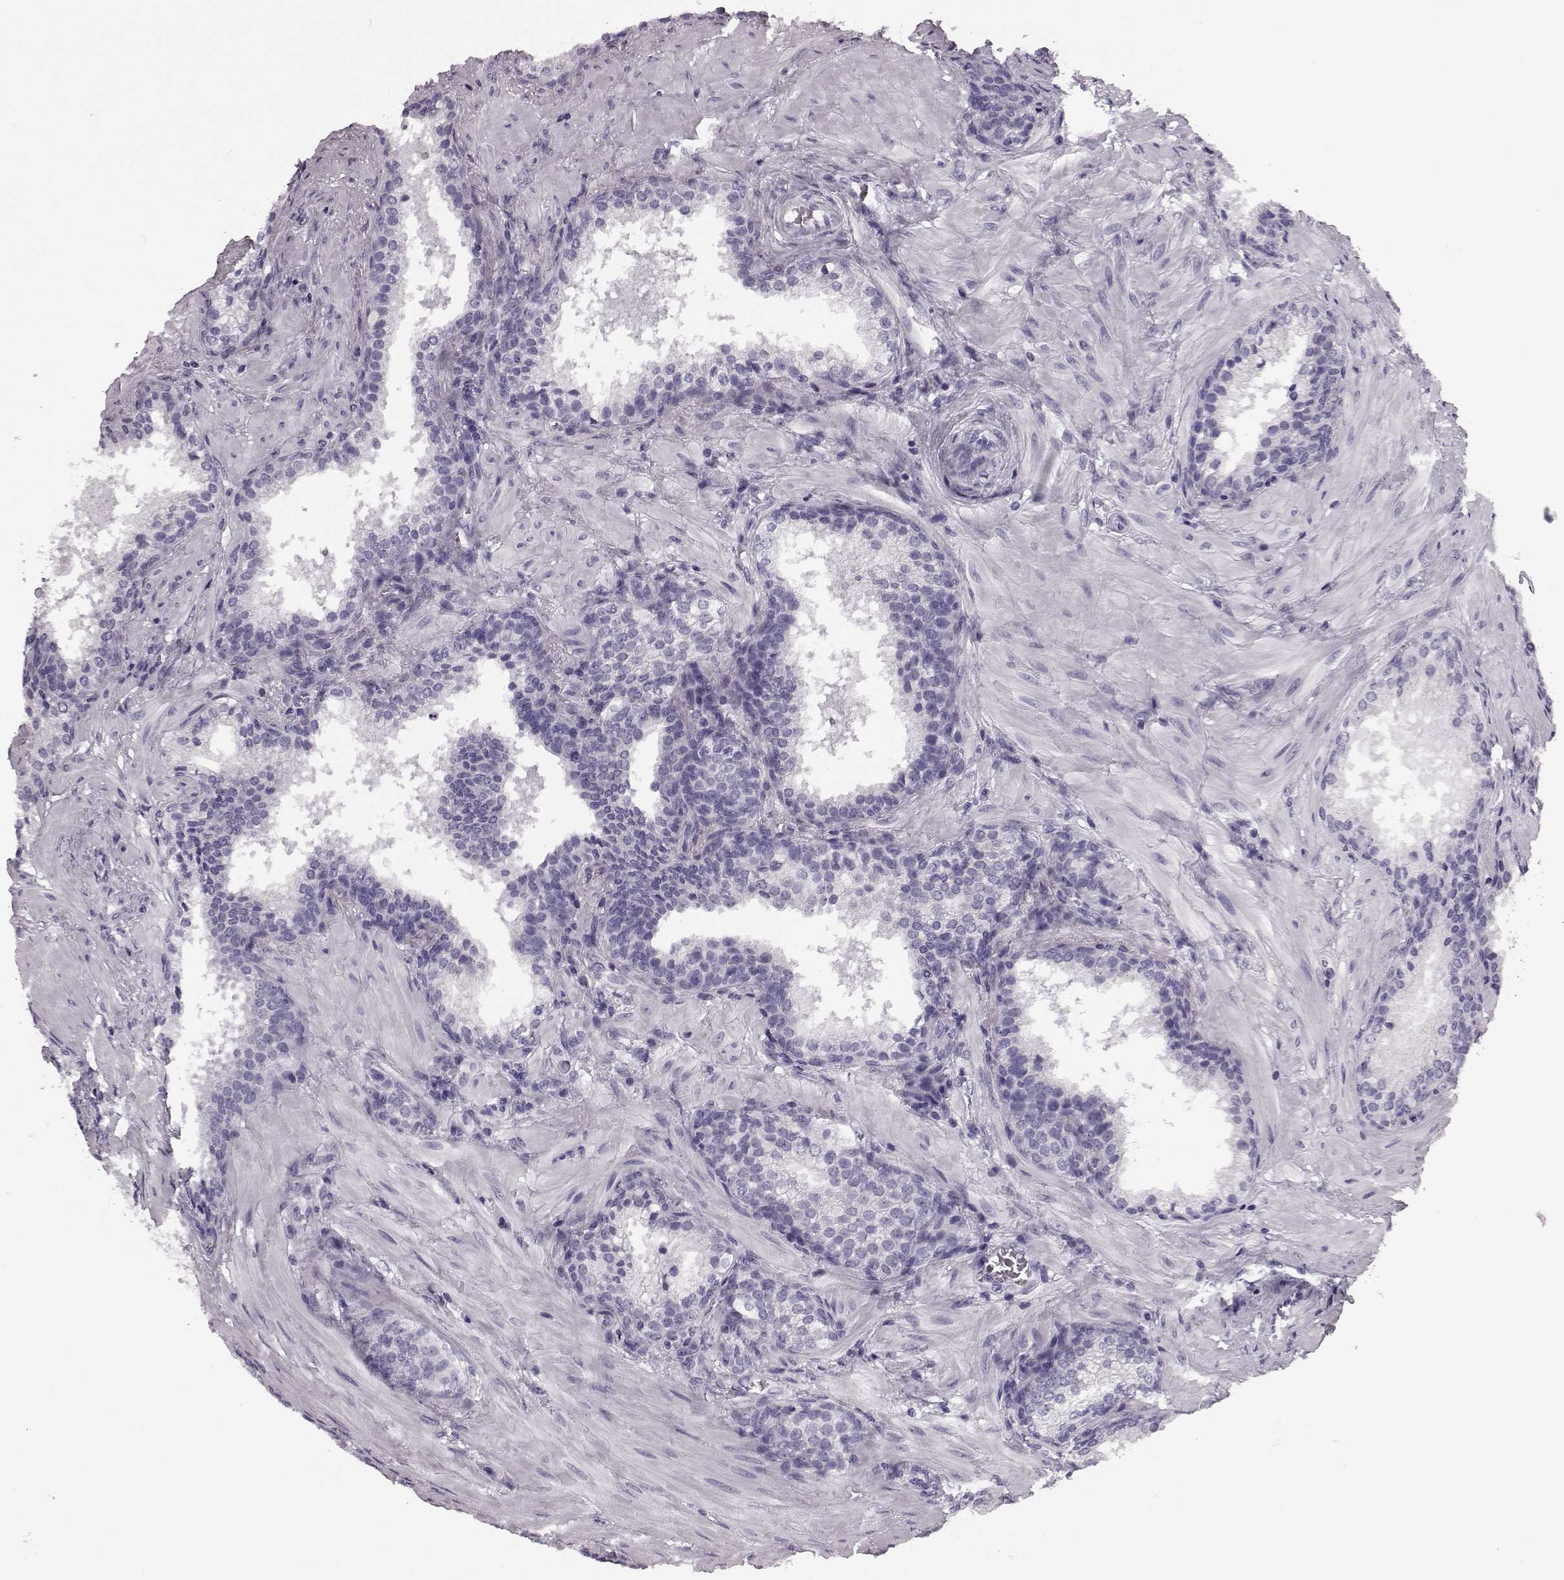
{"staining": {"intensity": "negative", "quantity": "none", "location": "none"}, "tissue": "prostate cancer", "cell_type": "Tumor cells", "image_type": "cancer", "snomed": [{"axis": "morphology", "description": "Adenocarcinoma, Low grade"}, {"axis": "topography", "description": "Prostate"}], "caption": "Human prostate cancer (low-grade adenocarcinoma) stained for a protein using immunohistochemistry (IHC) shows no positivity in tumor cells.", "gene": "JSRP1", "patient": {"sex": "male", "age": 56}}